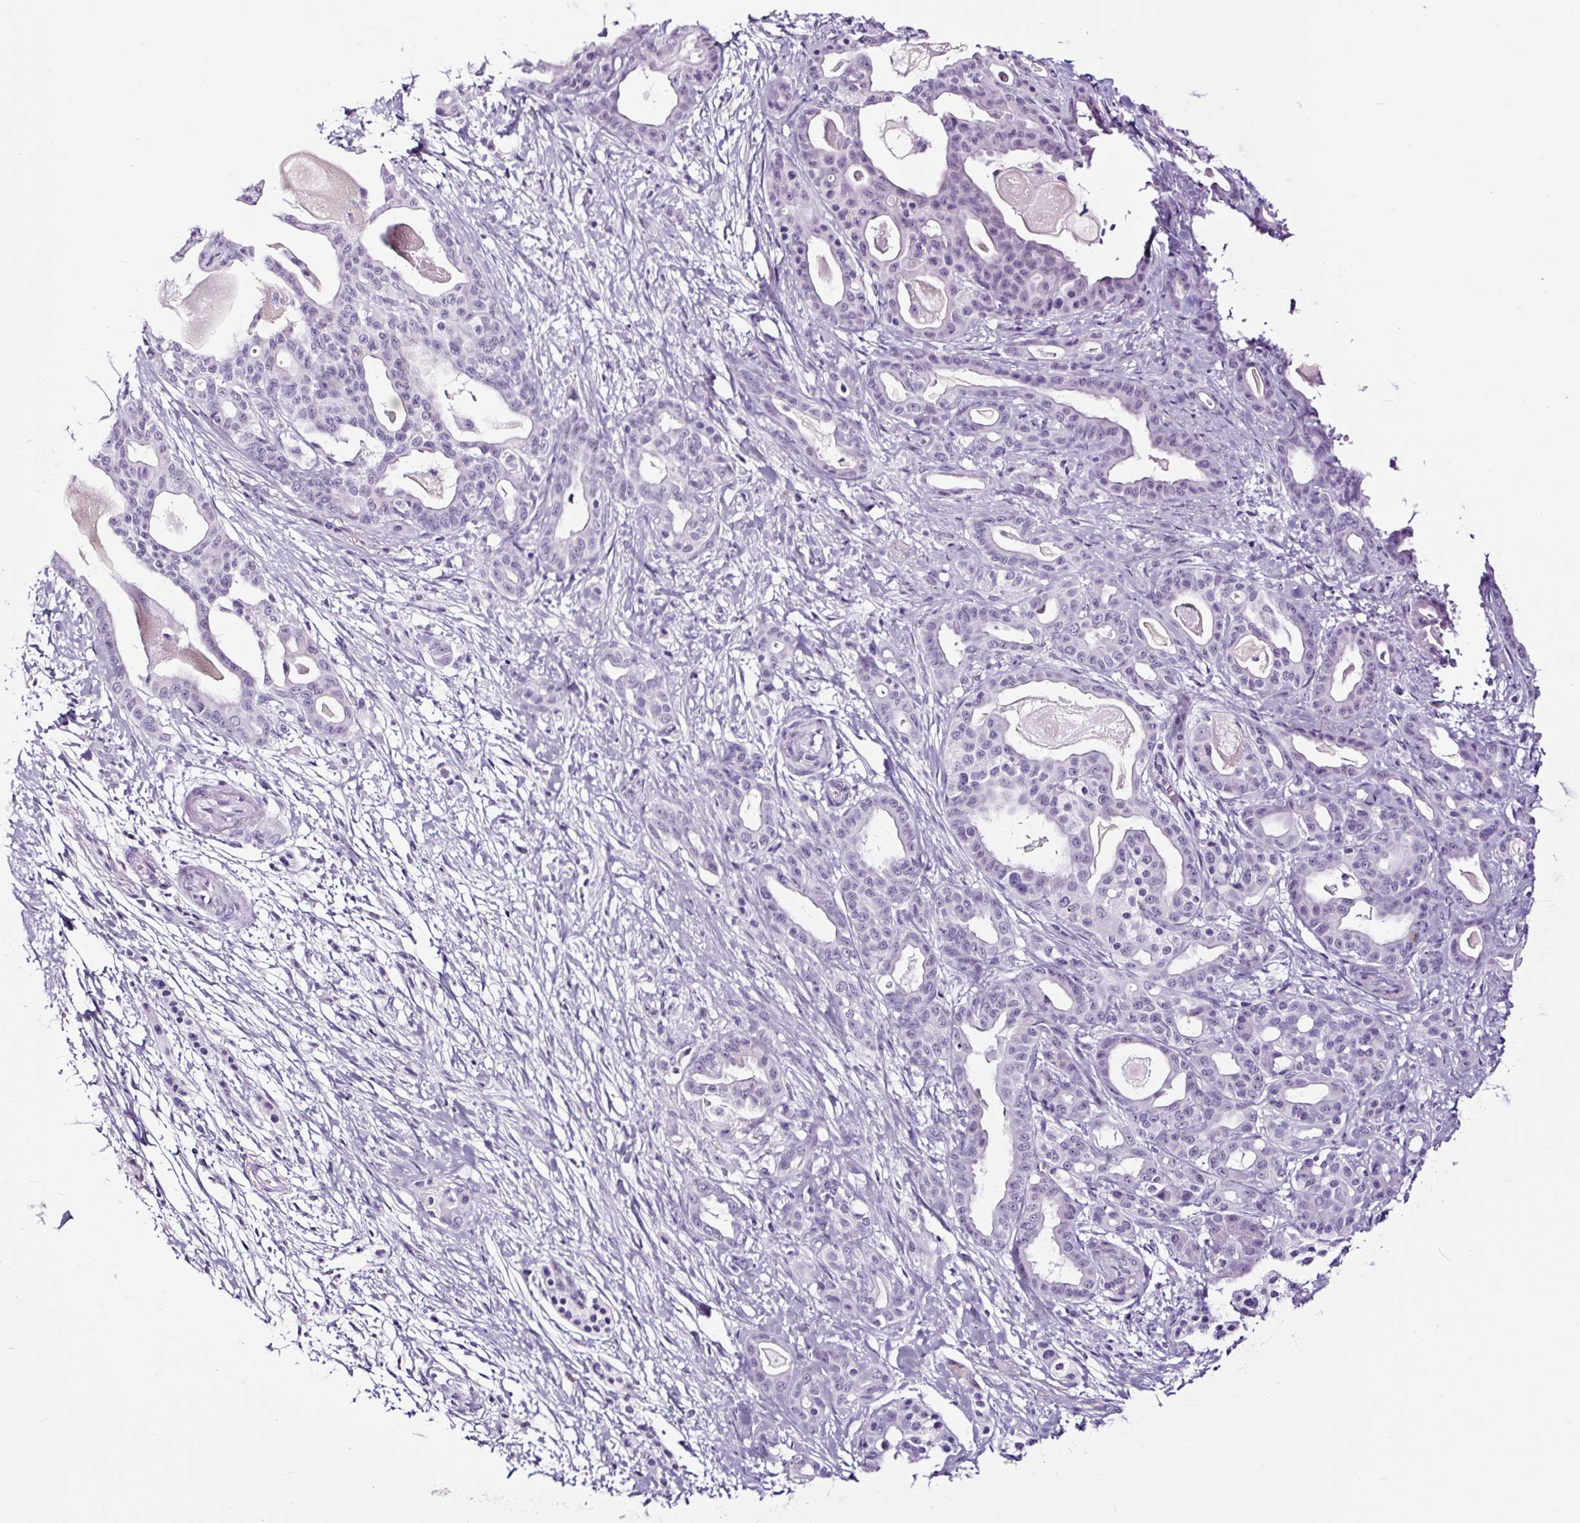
{"staining": {"intensity": "negative", "quantity": "none", "location": "none"}, "tissue": "pancreatic cancer", "cell_type": "Tumor cells", "image_type": "cancer", "snomed": [{"axis": "morphology", "description": "Adenocarcinoma, NOS"}, {"axis": "topography", "description": "Pancreas"}], "caption": "Immunohistochemistry (IHC) of human adenocarcinoma (pancreatic) exhibits no staining in tumor cells.", "gene": "NPHS2", "patient": {"sex": "male", "age": 63}}